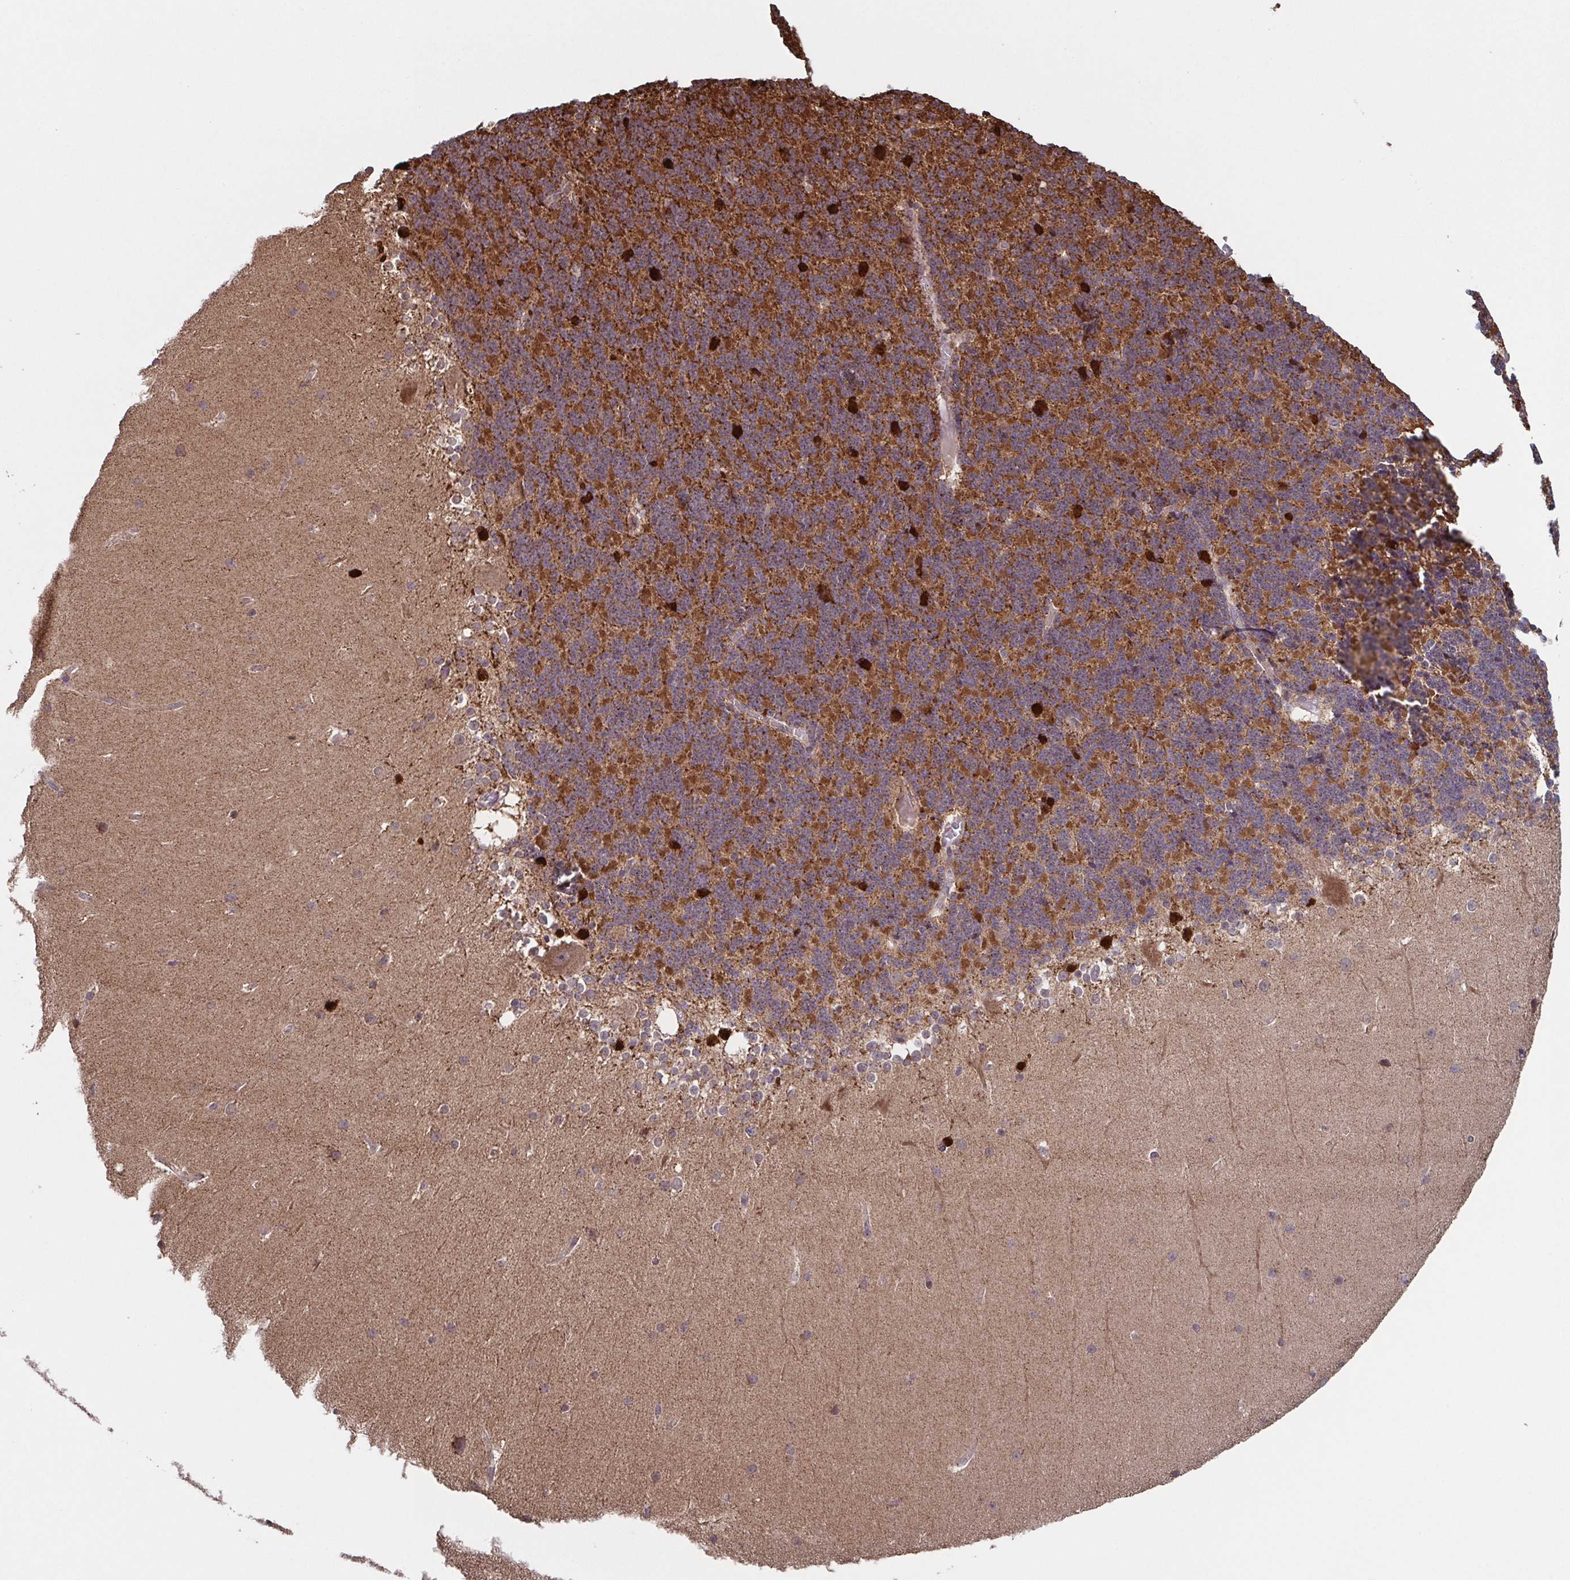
{"staining": {"intensity": "moderate", "quantity": "25%-75%", "location": "cytoplasmic/membranous"}, "tissue": "cerebellum", "cell_type": "Cells in granular layer", "image_type": "normal", "snomed": [{"axis": "morphology", "description": "Normal tissue, NOS"}, {"axis": "topography", "description": "Cerebellum"}], "caption": "Cerebellum stained with DAB IHC exhibits medium levels of moderate cytoplasmic/membranous staining in approximately 25%-75% of cells in granular layer. Using DAB (brown) and hematoxylin (blue) stains, captured at high magnification using brightfield microscopy.", "gene": "TTC19", "patient": {"sex": "female", "age": 19}}